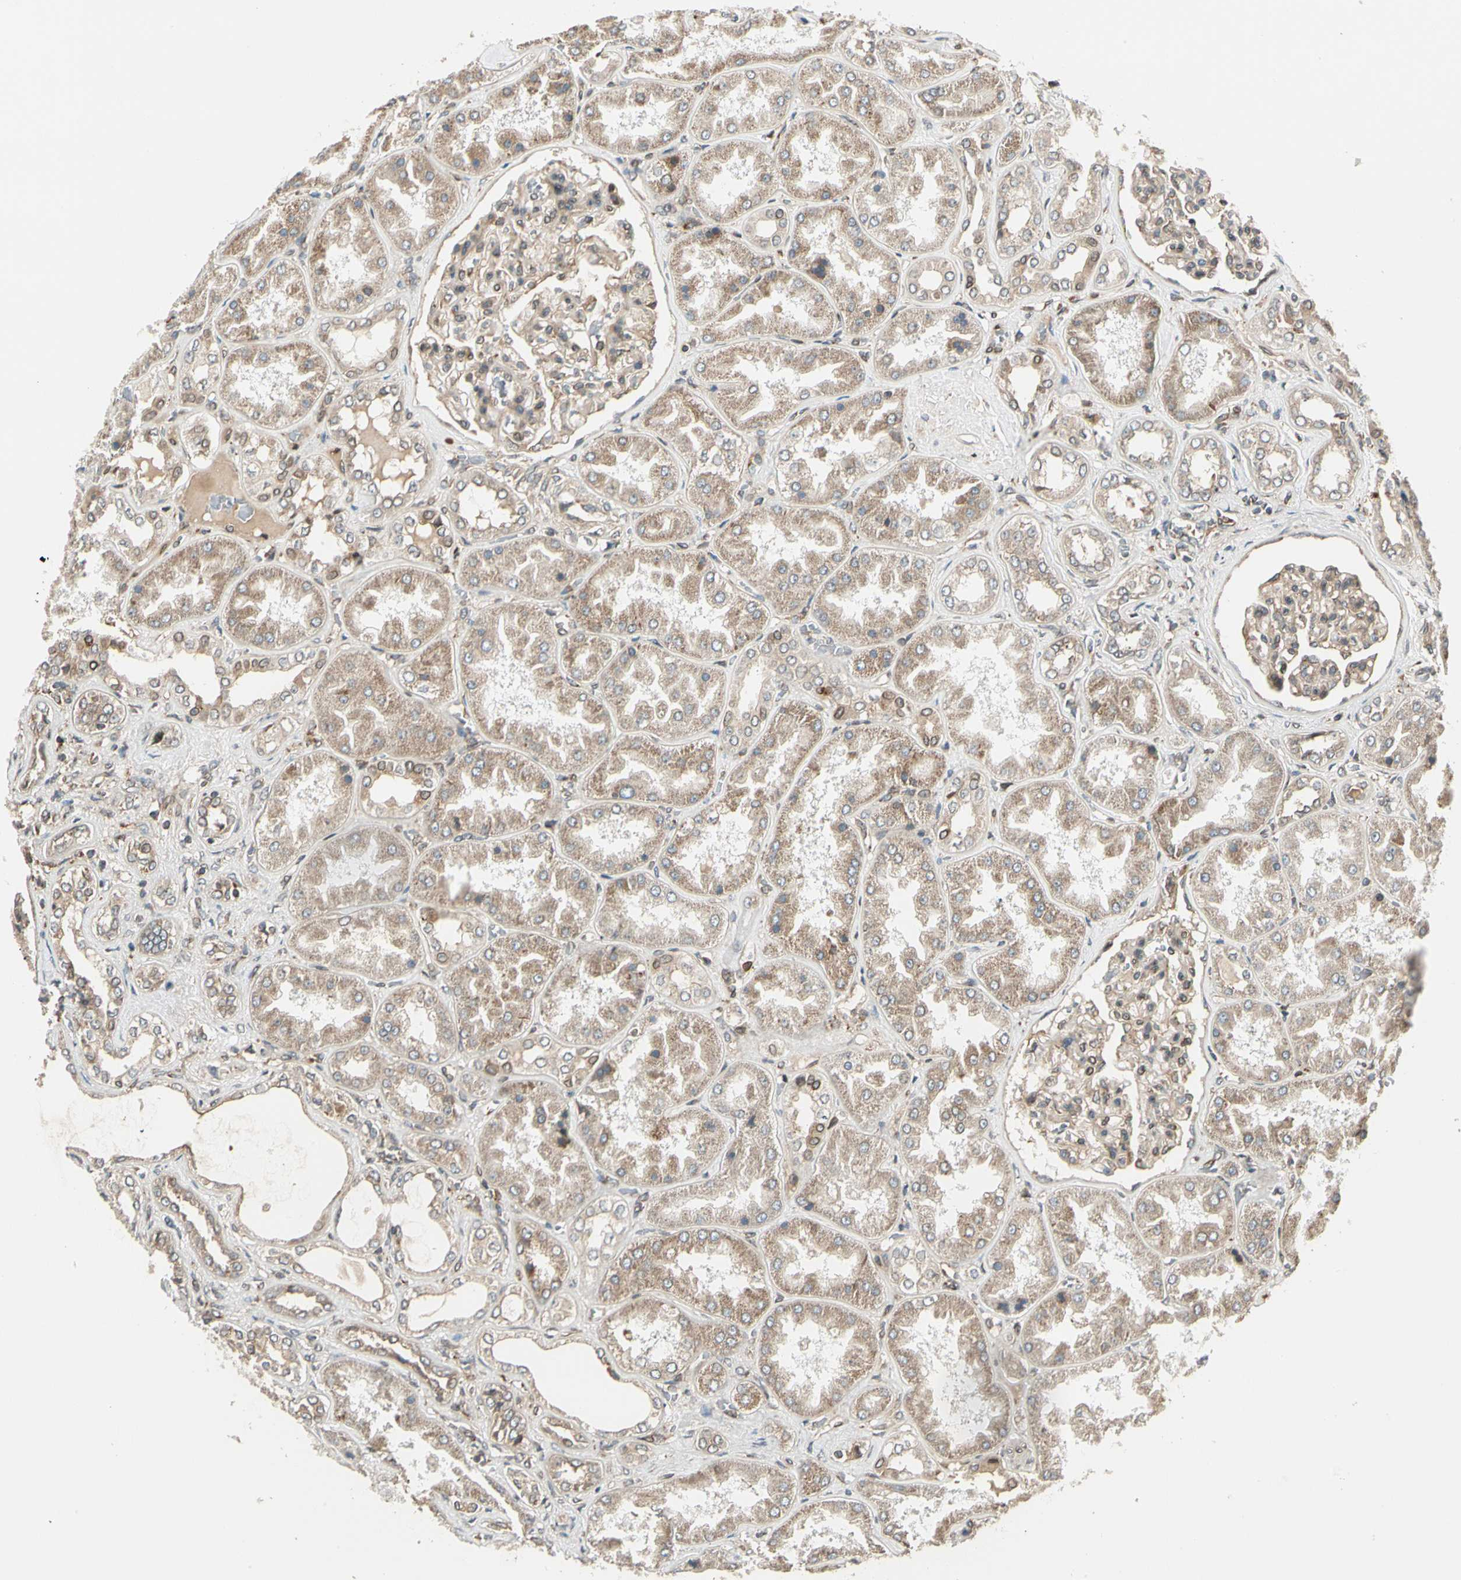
{"staining": {"intensity": "moderate", "quantity": "25%-75%", "location": "cytoplasmic/membranous"}, "tissue": "kidney", "cell_type": "Cells in glomeruli", "image_type": "normal", "snomed": [{"axis": "morphology", "description": "Normal tissue, NOS"}, {"axis": "topography", "description": "Kidney"}], "caption": "IHC of normal human kidney displays medium levels of moderate cytoplasmic/membranous staining in approximately 25%-75% of cells in glomeruli.", "gene": "TRIO", "patient": {"sex": "female", "age": 56}}